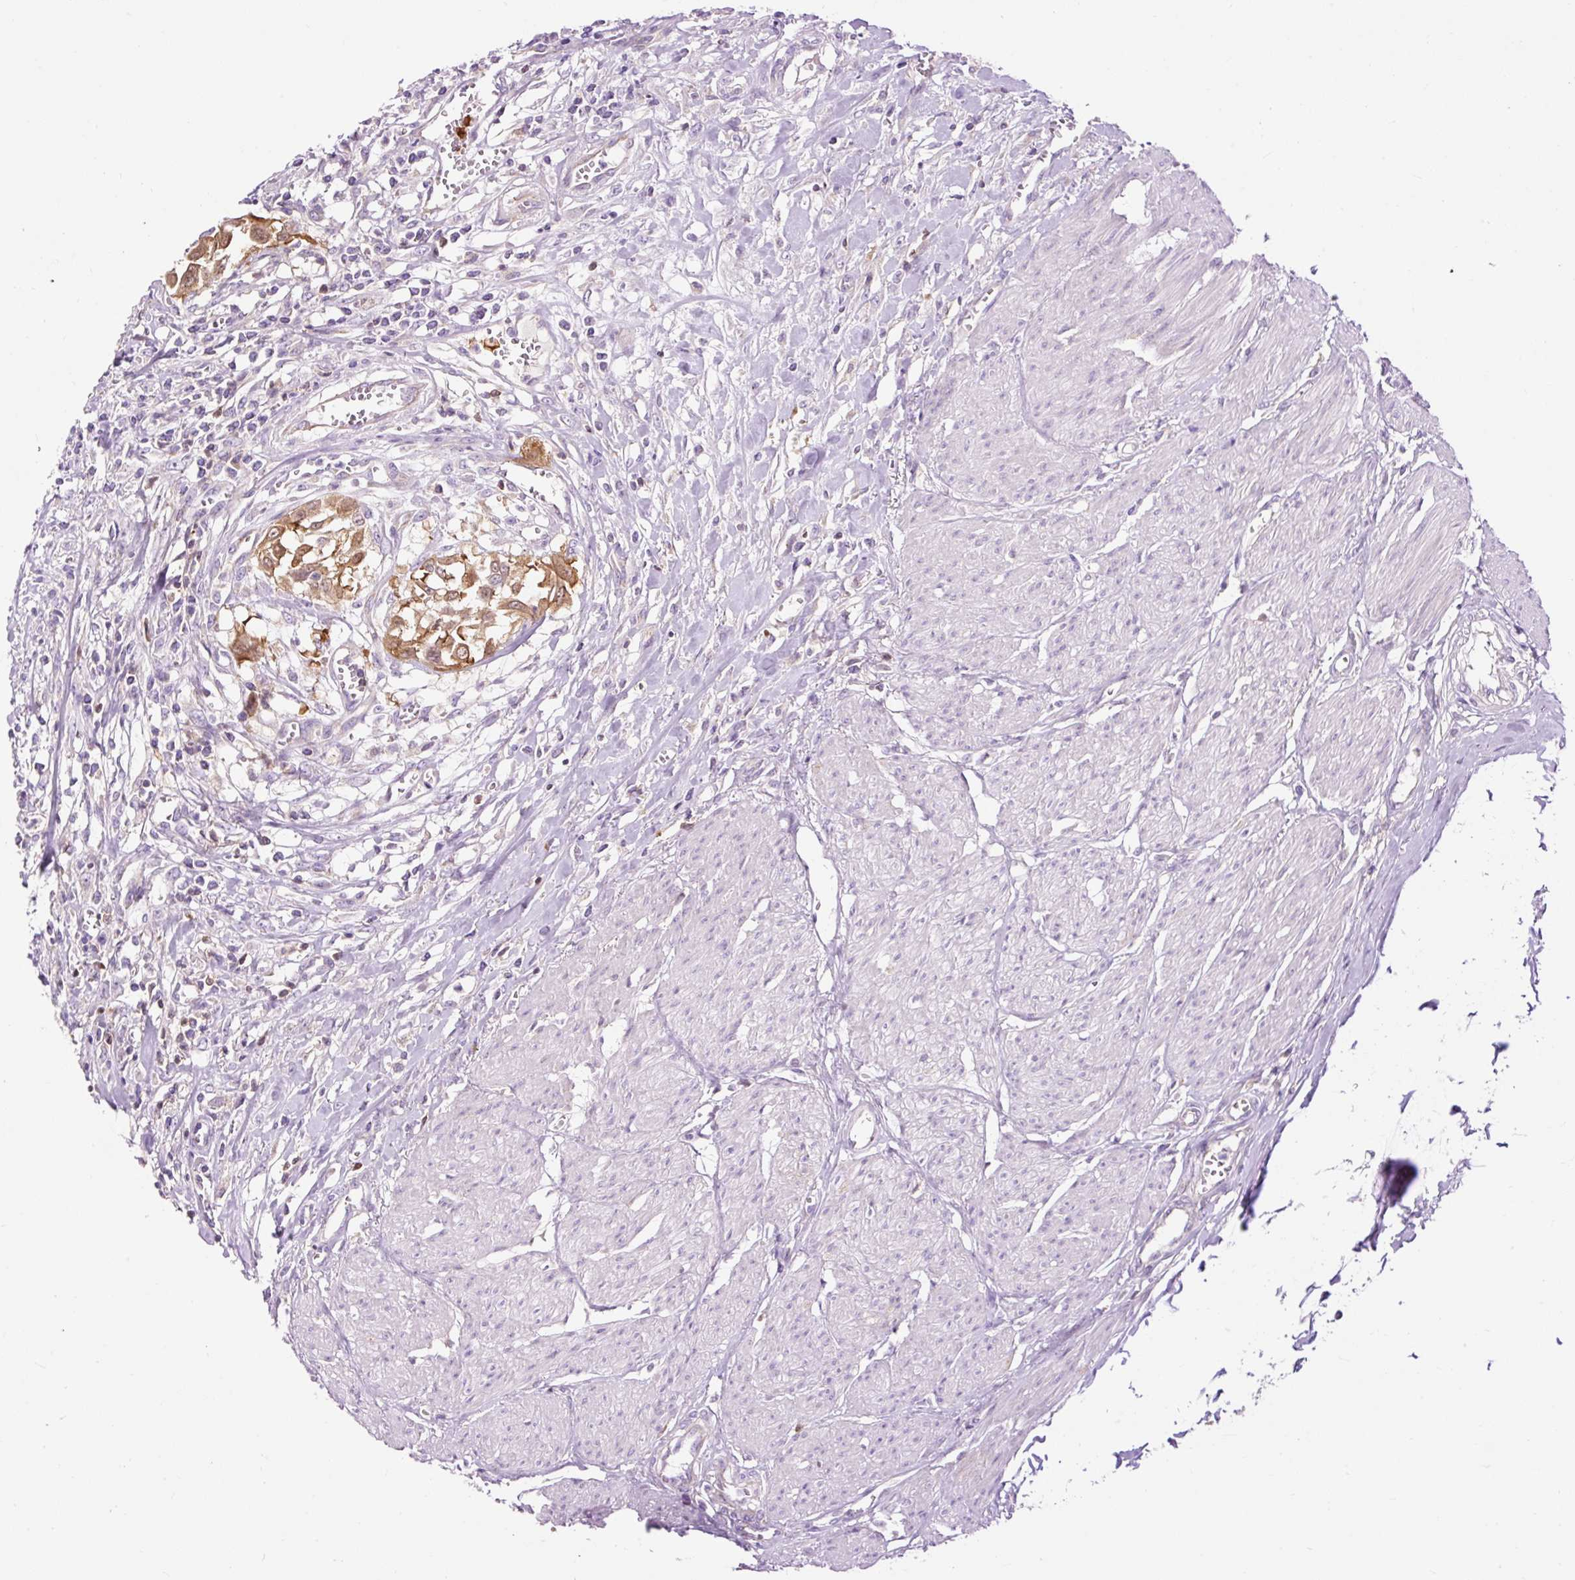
{"staining": {"intensity": "moderate", "quantity": ">75%", "location": "cytoplasmic/membranous"}, "tissue": "urothelial cancer", "cell_type": "Tumor cells", "image_type": "cancer", "snomed": [{"axis": "morphology", "description": "Urothelial carcinoma, High grade"}, {"axis": "topography", "description": "Urinary bladder"}], "caption": "Immunohistochemical staining of human high-grade urothelial carcinoma displays moderate cytoplasmic/membranous protein positivity in approximately >75% of tumor cells.", "gene": "CD83", "patient": {"sex": "male", "age": 57}}